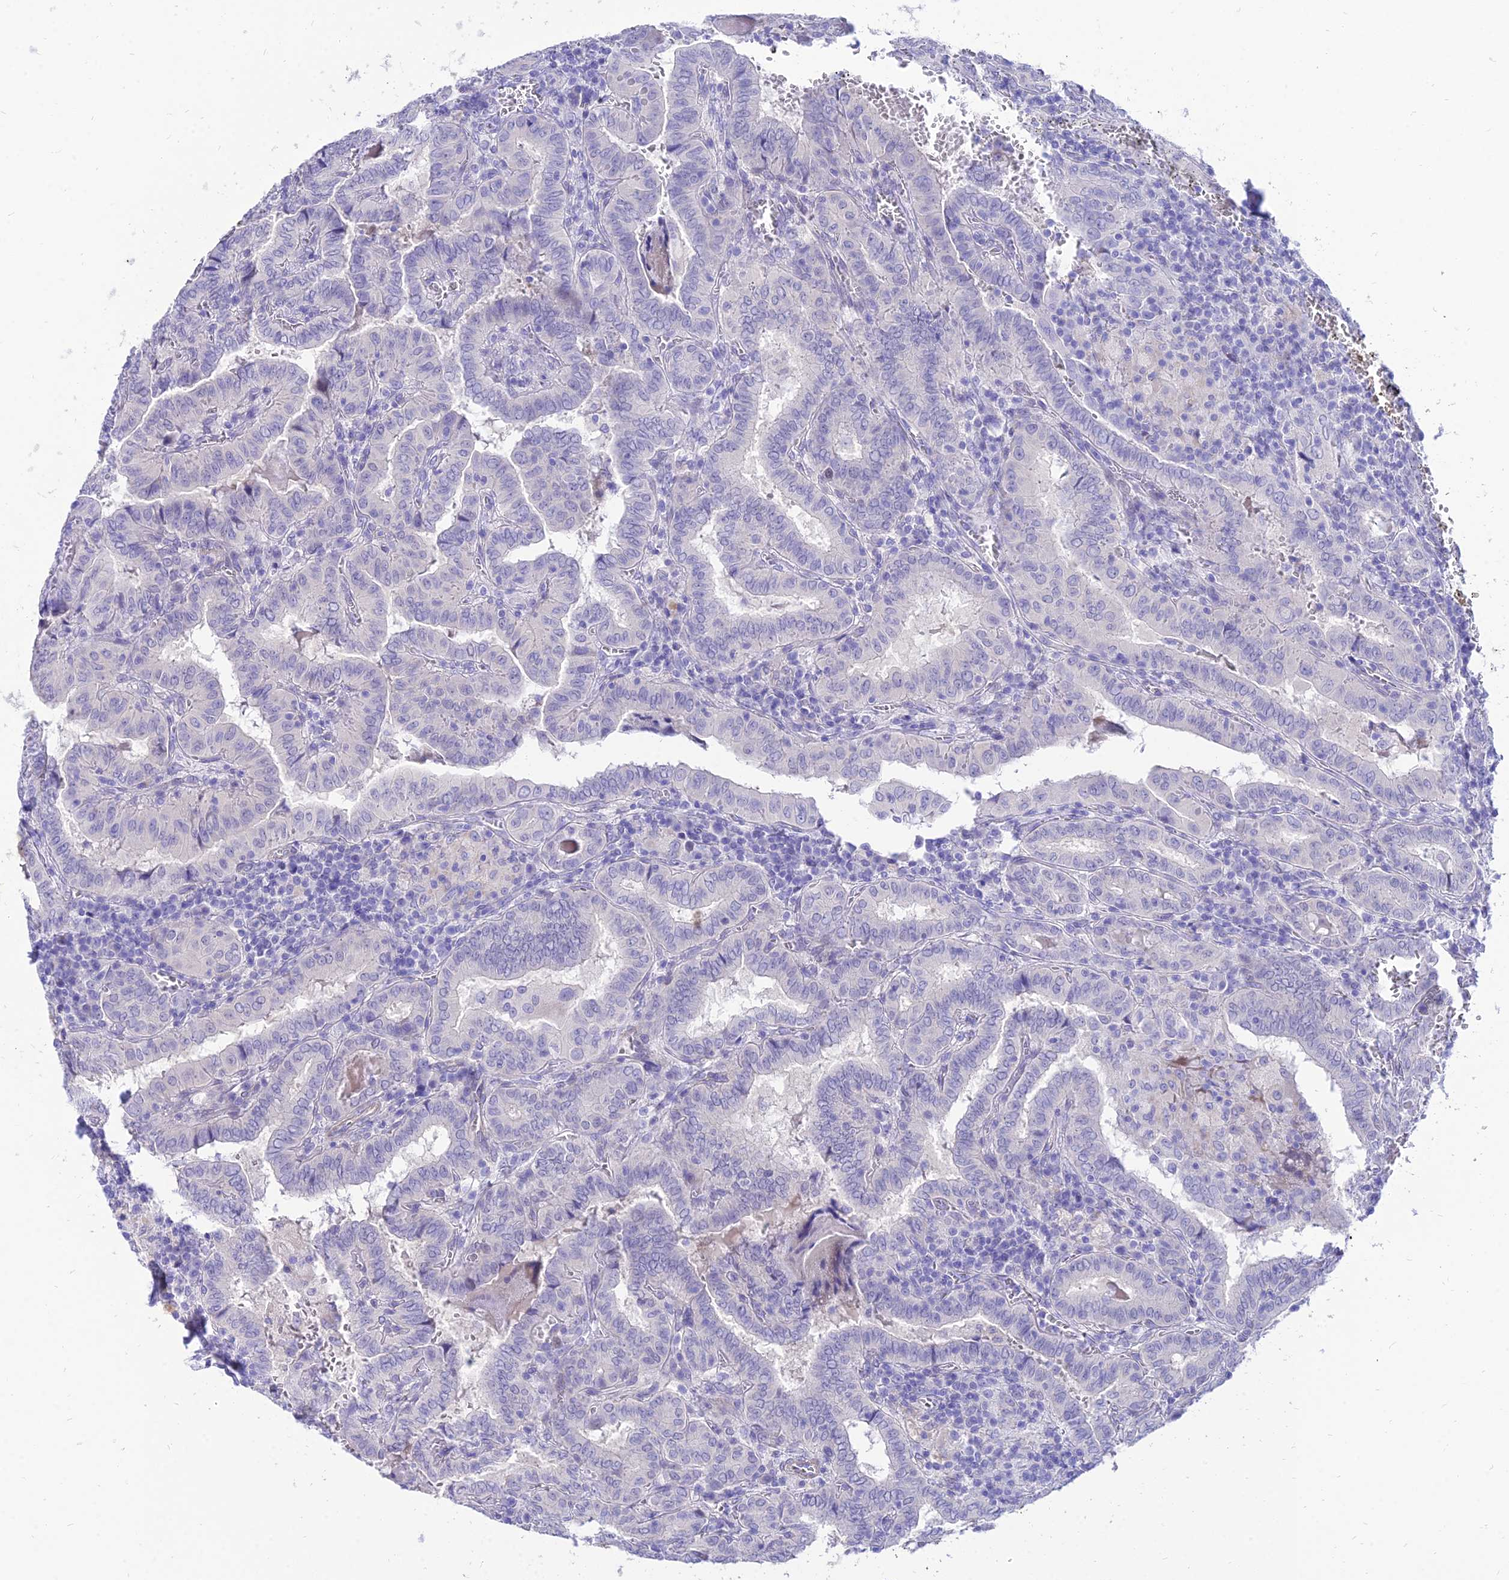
{"staining": {"intensity": "negative", "quantity": "none", "location": "none"}, "tissue": "thyroid cancer", "cell_type": "Tumor cells", "image_type": "cancer", "snomed": [{"axis": "morphology", "description": "Papillary adenocarcinoma, NOS"}, {"axis": "topography", "description": "Thyroid gland"}], "caption": "High magnification brightfield microscopy of thyroid papillary adenocarcinoma stained with DAB (brown) and counterstained with hematoxylin (blue): tumor cells show no significant staining.", "gene": "TAC3", "patient": {"sex": "female", "age": 72}}